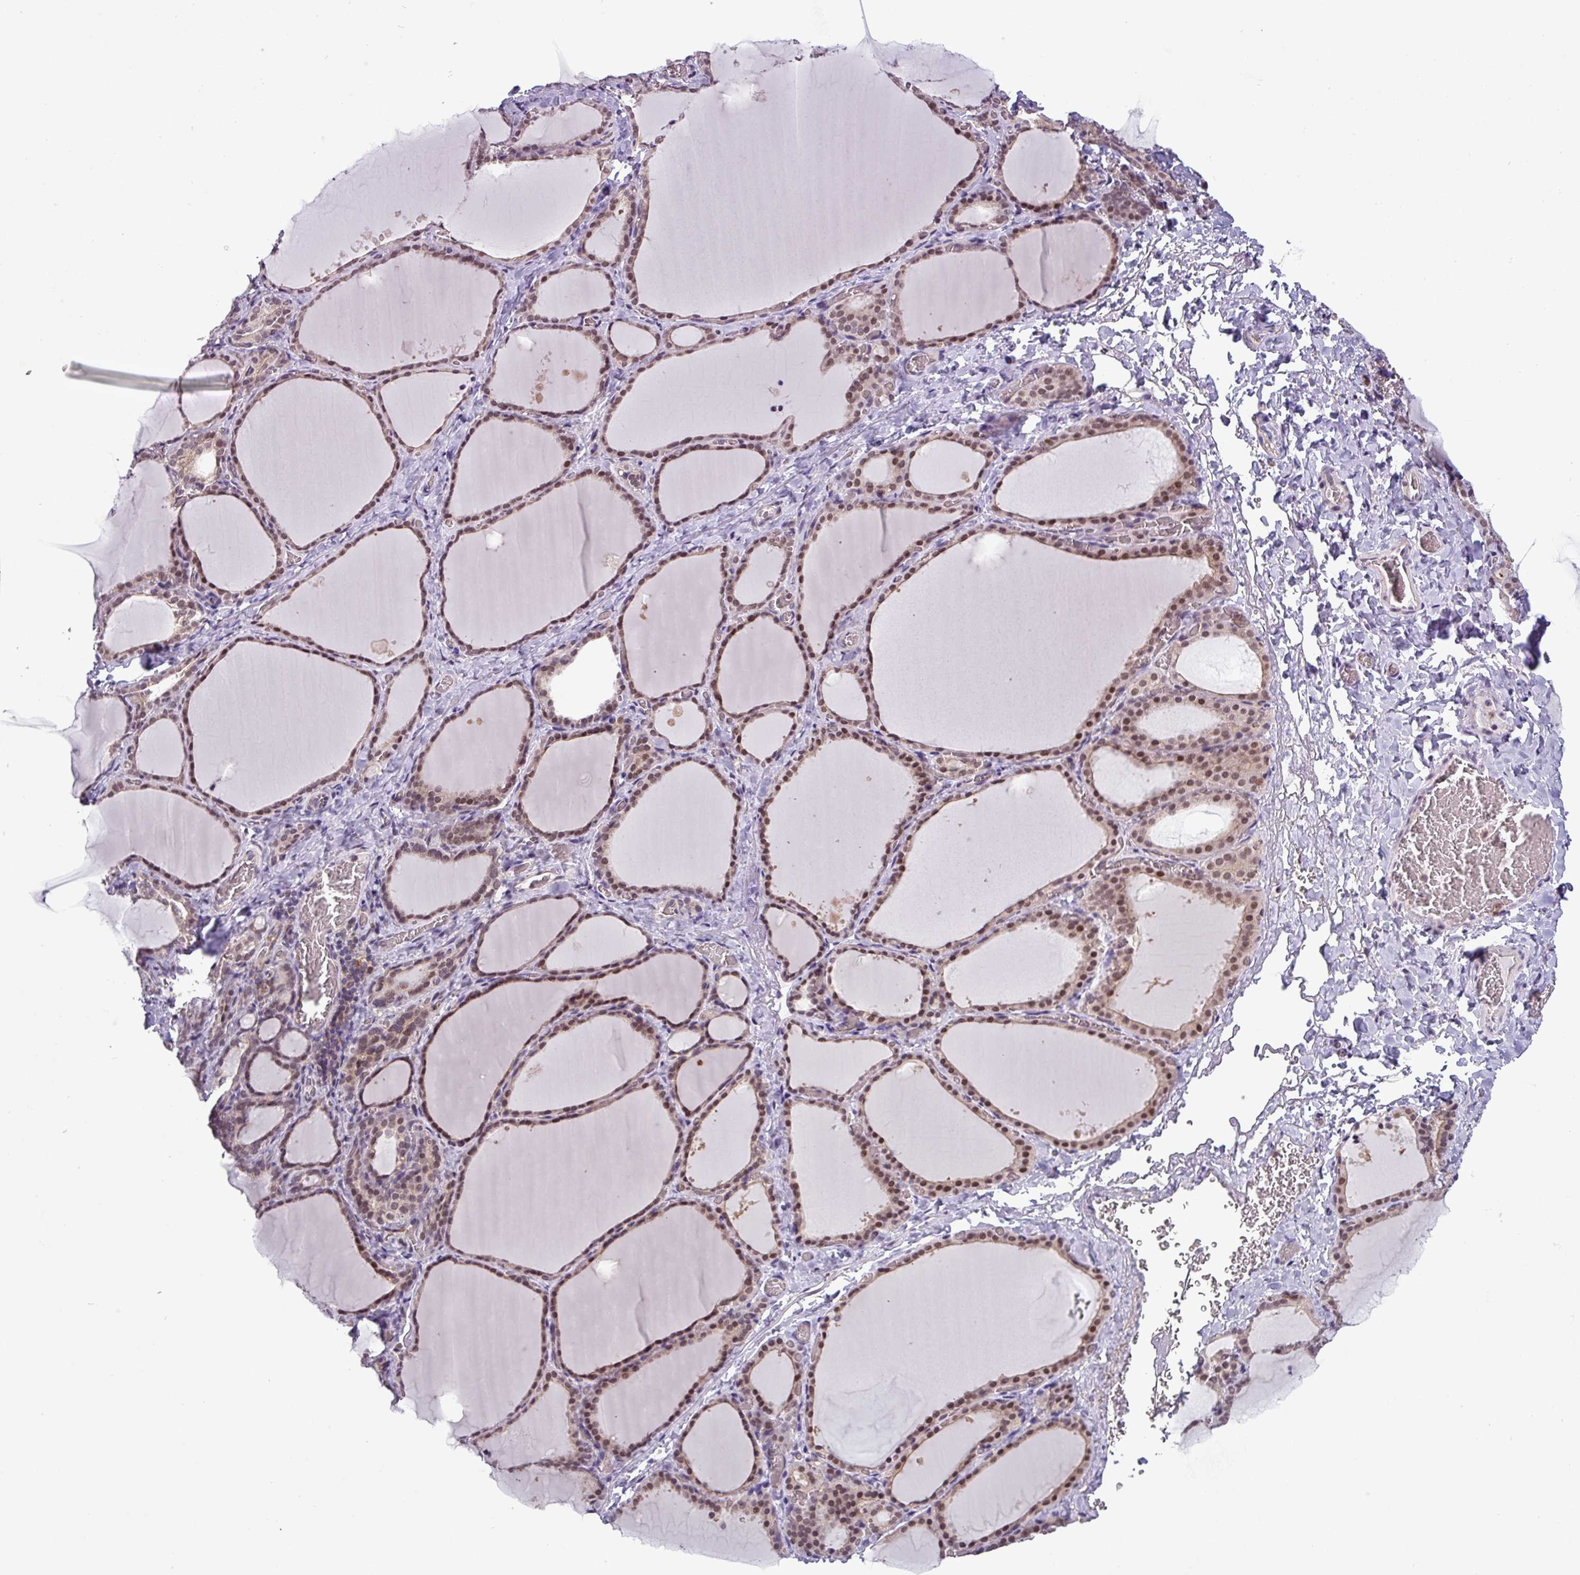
{"staining": {"intensity": "moderate", "quantity": ">75%", "location": "cytoplasmic/membranous,nuclear"}, "tissue": "thyroid gland", "cell_type": "Glandular cells", "image_type": "normal", "snomed": [{"axis": "morphology", "description": "Normal tissue, NOS"}, {"axis": "topography", "description": "Thyroid gland"}], "caption": "This histopathology image reveals immunohistochemistry staining of unremarkable human thyroid gland, with medium moderate cytoplasmic/membranous,nuclear expression in about >75% of glandular cells.", "gene": "NPFFR1", "patient": {"sex": "female", "age": 39}}